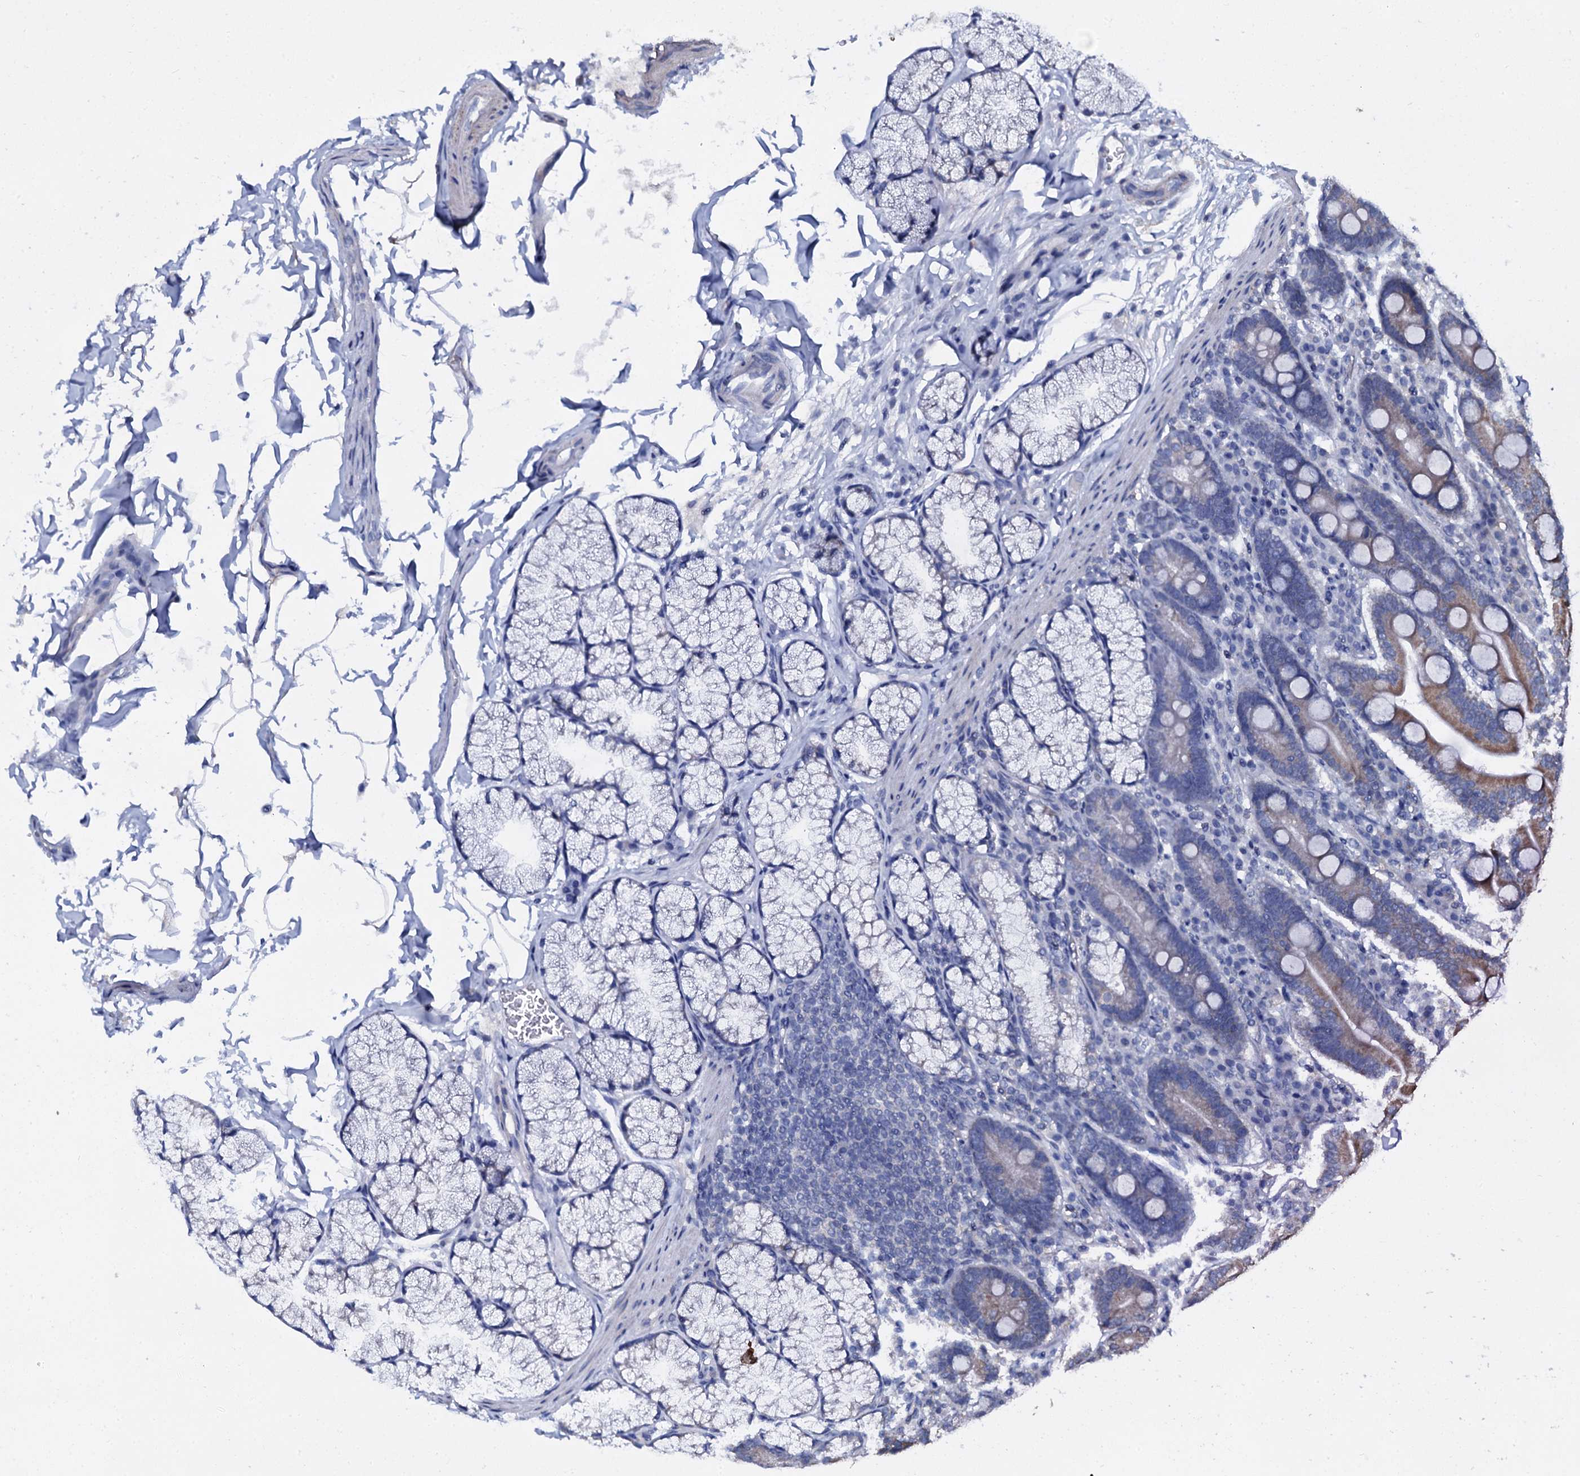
{"staining": {"intensity": "moderate", "quantity": ">75%", "location": "cytoplasmic/membranous"}, "tissue": "duodenum", "cell_type": "Glandular cells", "image_type": "normal", "snomed": [{"axis": "morphology", "description": "Normal tissue, NOS"}, {"axis": "topography", "description": "Duodenum"}], "caption": "Glandular cells show medium levels of moderate cytoplasmic/membranous positivity in approximately >75% of cells in benign human duodenum. The staining was performed using DAB (3,3'-diaminobenzidine) to visualize the protein expression in brown, while the nuclei were stained in blue with hematoxylin (Magnification: 20x).", "gene": "SLC37A4", "patient": {"sex": "male", "age": 35}}